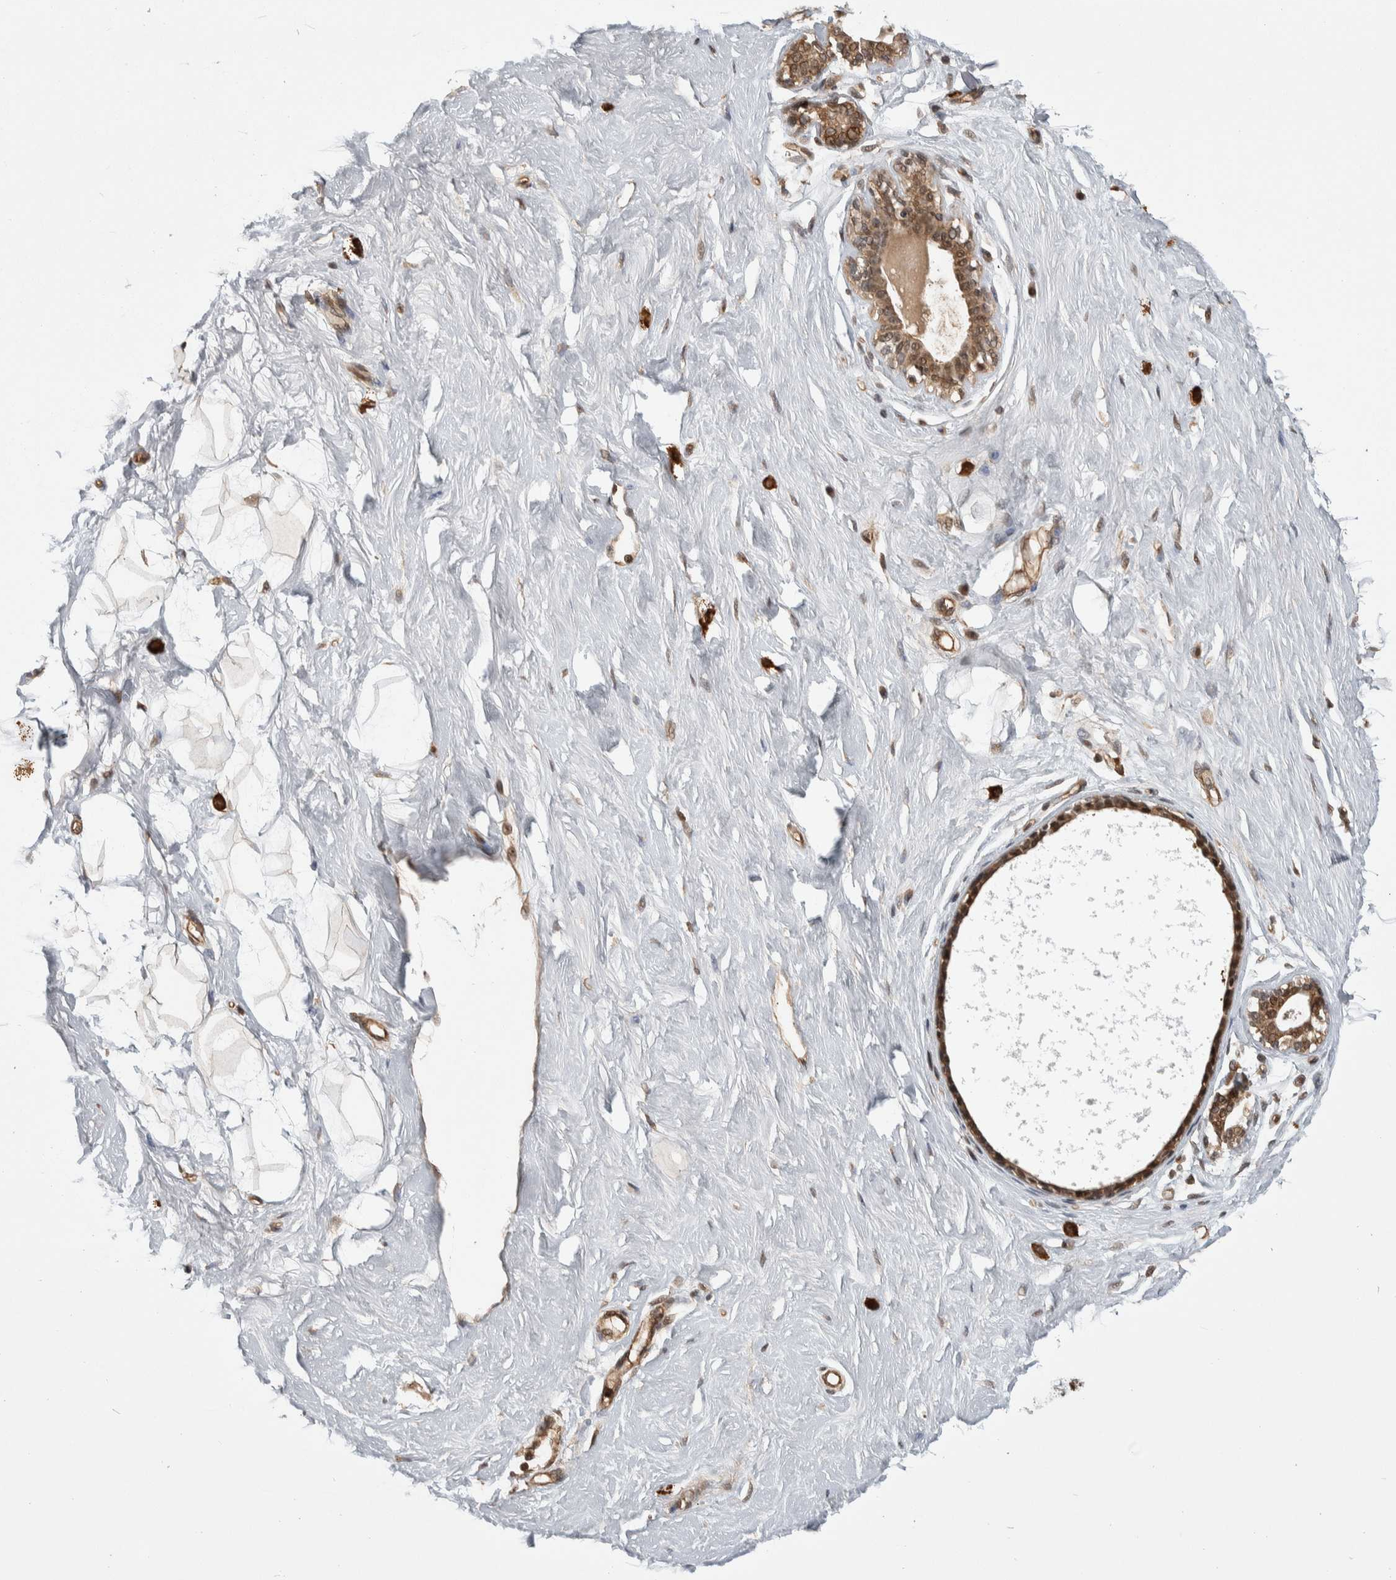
{"staining": {"intensity": "moderate", "quantity": ">75%", "location": "cytoplasmic/membranous,nuclear"}, "tissue": "breast", "cell_type": "Adipocytes", "image_type": "normal", "snomed": [{"axis": "morphology", "description": "Normal tissue, NOS"}, {"axis": "topography", "description": "Breast"}], "caption": "This photomicrograph displays normal breast stained with IHC to label a protein in brown. The cytoplasmic/membranous,nuclear of adipocytes show moderate positivity for the protein. Nuclei are counter-stained blue.", "gene": "ZNF592", "patient": {"sex": "female", "age": 23}}